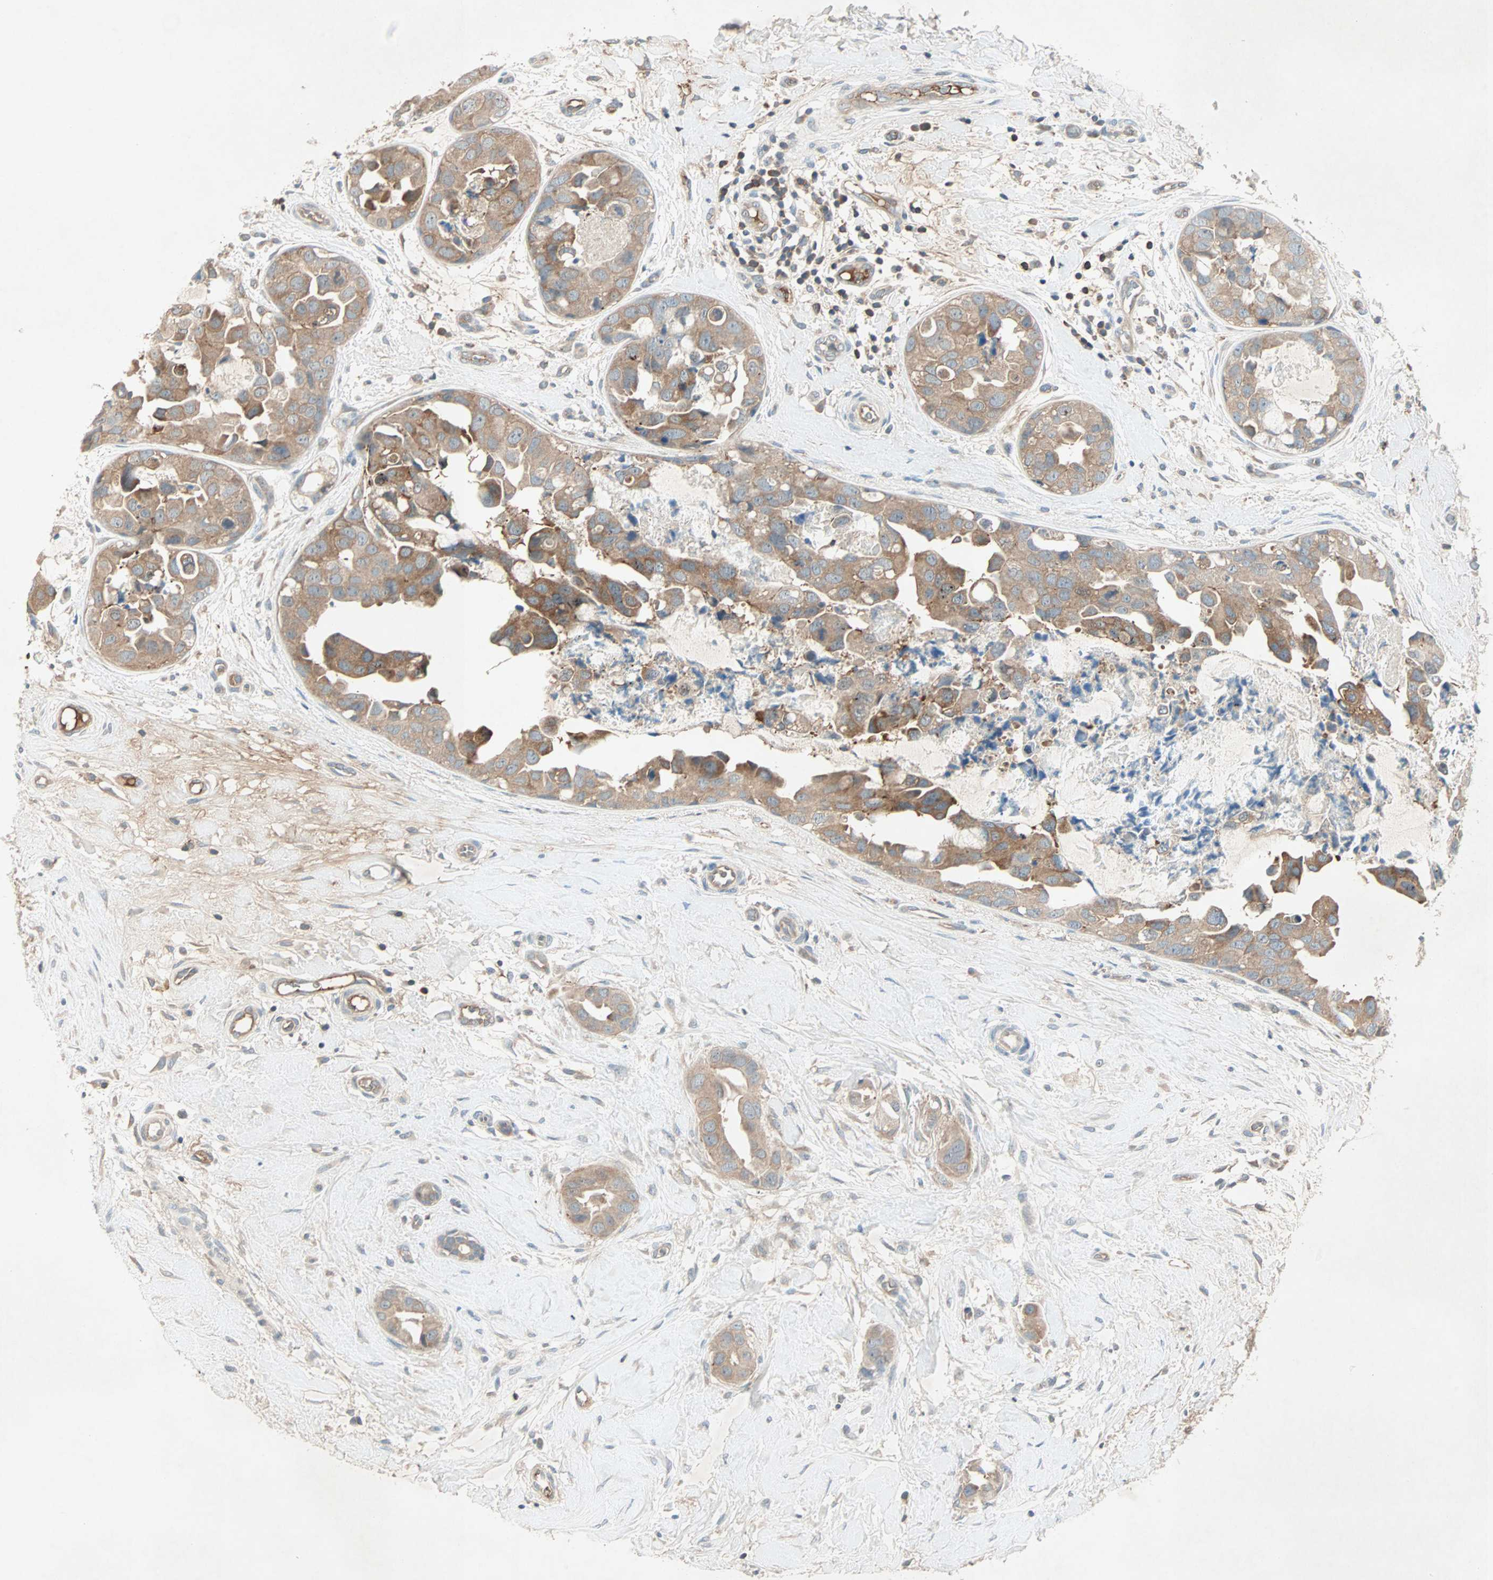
{"staining": {"intensity": "moderate", "quantity": ">75%", "location": "cytoplasmic/membranous"}, "tissue": "breast cancer", "cell_type": "Tumor cells", "image_type": "cancer", "snomed": [{"axis": "morphology", "description": "Duct carcinoma"}, {"axis": "topography", "description": "Breast"}], "caption": "Immunohistochemistry of breast cancer (intraductal carcinoma) shows medium levels of moderate cytoplasmic/membranous positivity in about >75% of tumor cells.", "gene": "TEC", "patient": {"sex": "female", "age": 40}}